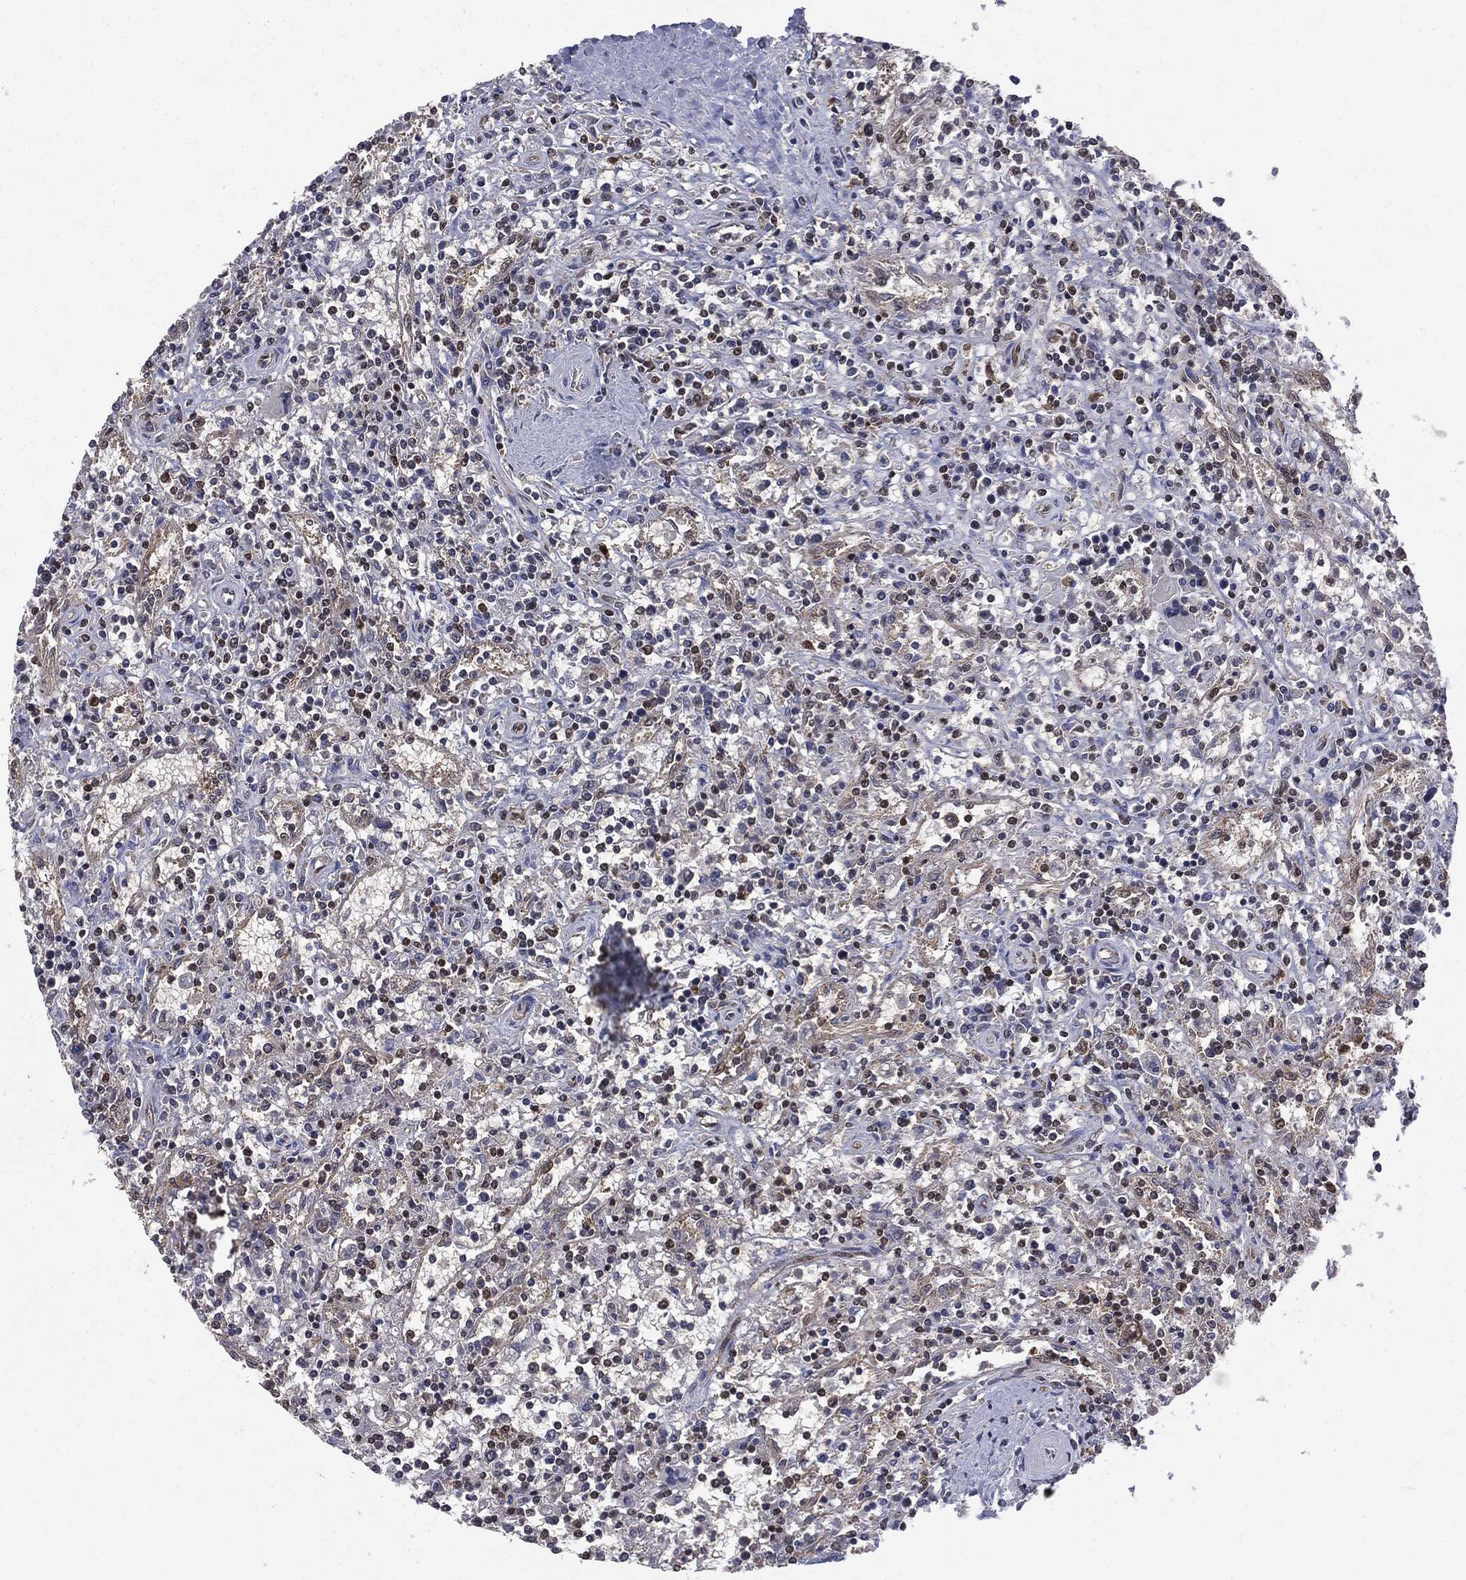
{"staining": {"intensity": "moderate", "quantity": "<25%", "location": "nuclear"}, "tissue": "lymphoma", "cell_type": "Tumor cells", "image_type": "cancer", "snomed": [{"axis": "morphology", "description": "Malignant lymphoma, non-Hodgkin's type, Low grade"}, {"axis": "topography", "description": "Spleen"}], "caption": "Human low-grade malignant lymphoma, non-Hodgkin's type stained with a protein marker exhibits moderate staining in tumor cells.", "gene": "PTPA", "patient": {"sex": "male", "age": 62}}